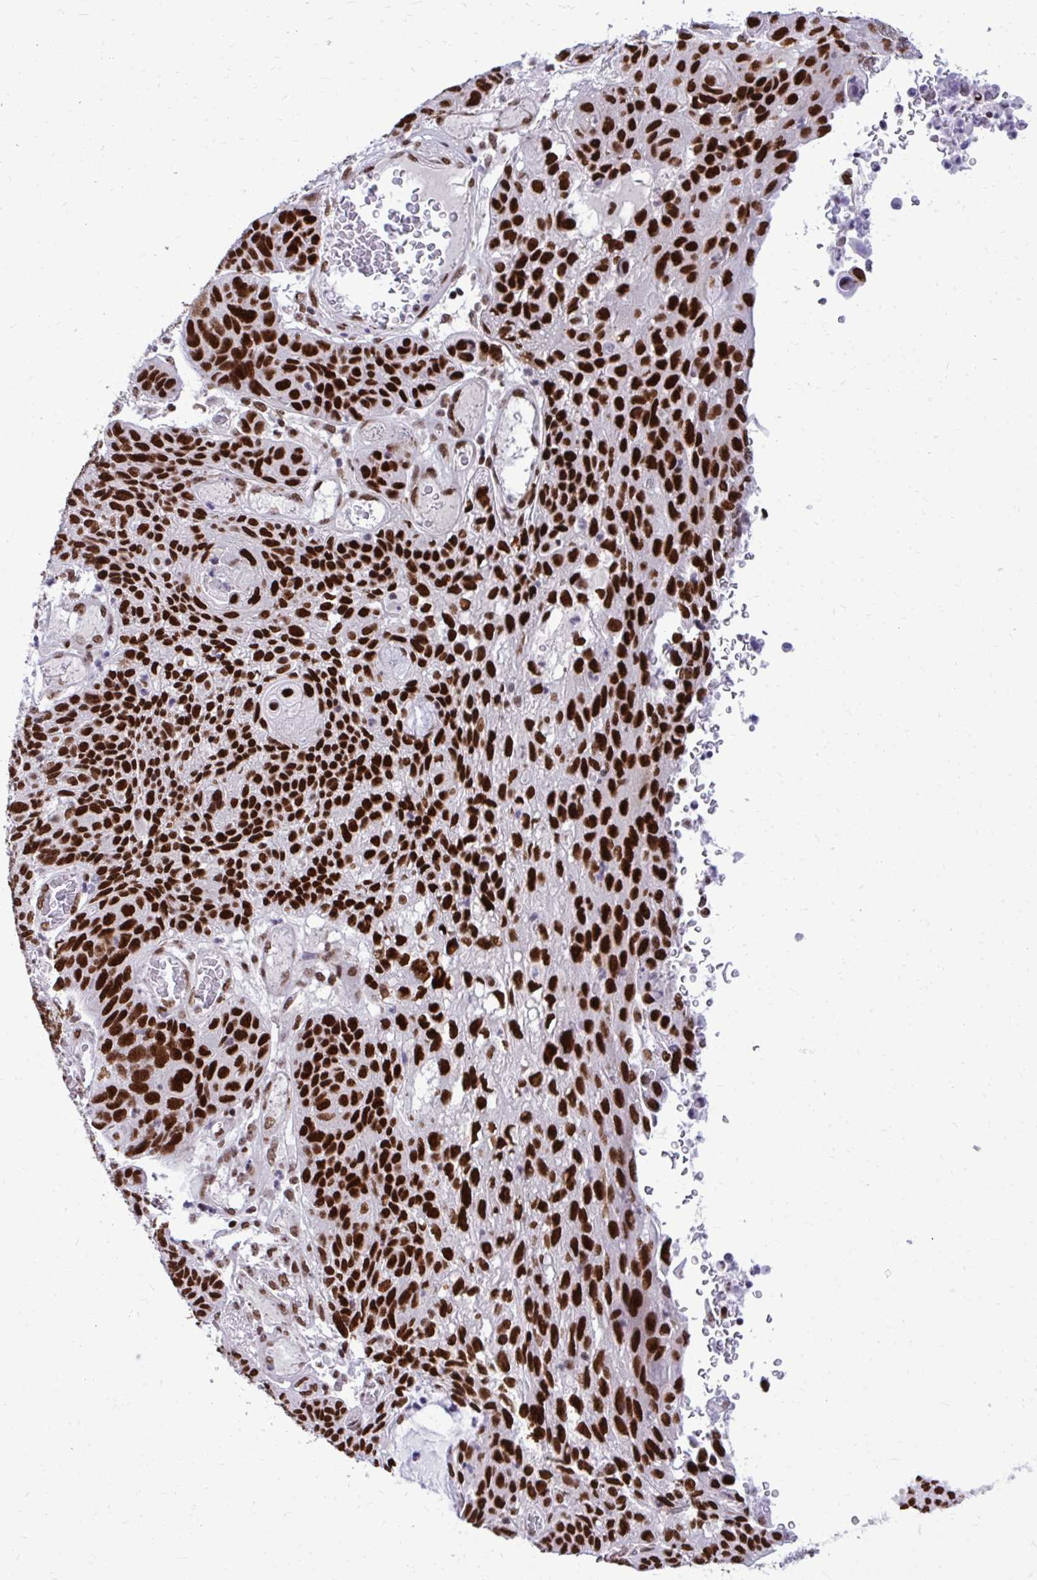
{"staining": {"intensity": "strong", "quantity": ">75%", "location": "nuclear"}, "tissue": "lung cancer", "cell_type": "Tumor cells", "image_type": "cancer", "snomed": [{"axis": "morphology", "description": "Squamous cell carcinoma, NOS"}, {"axis": "morphology", "description": "Squamous cell carcinoma, metastatic, NOS"}, {"axis": "topography", "description": "Lymph node"}, {"axis": "topography", "description": "Lung"}], "caption": "Strong nuclear protein positivity is appreciated in about >75% of tumor cells in lung metastatic squamous cell carcinoma.", "gene": "CDYL", "patient": {"sex": "male", "age": 41}}